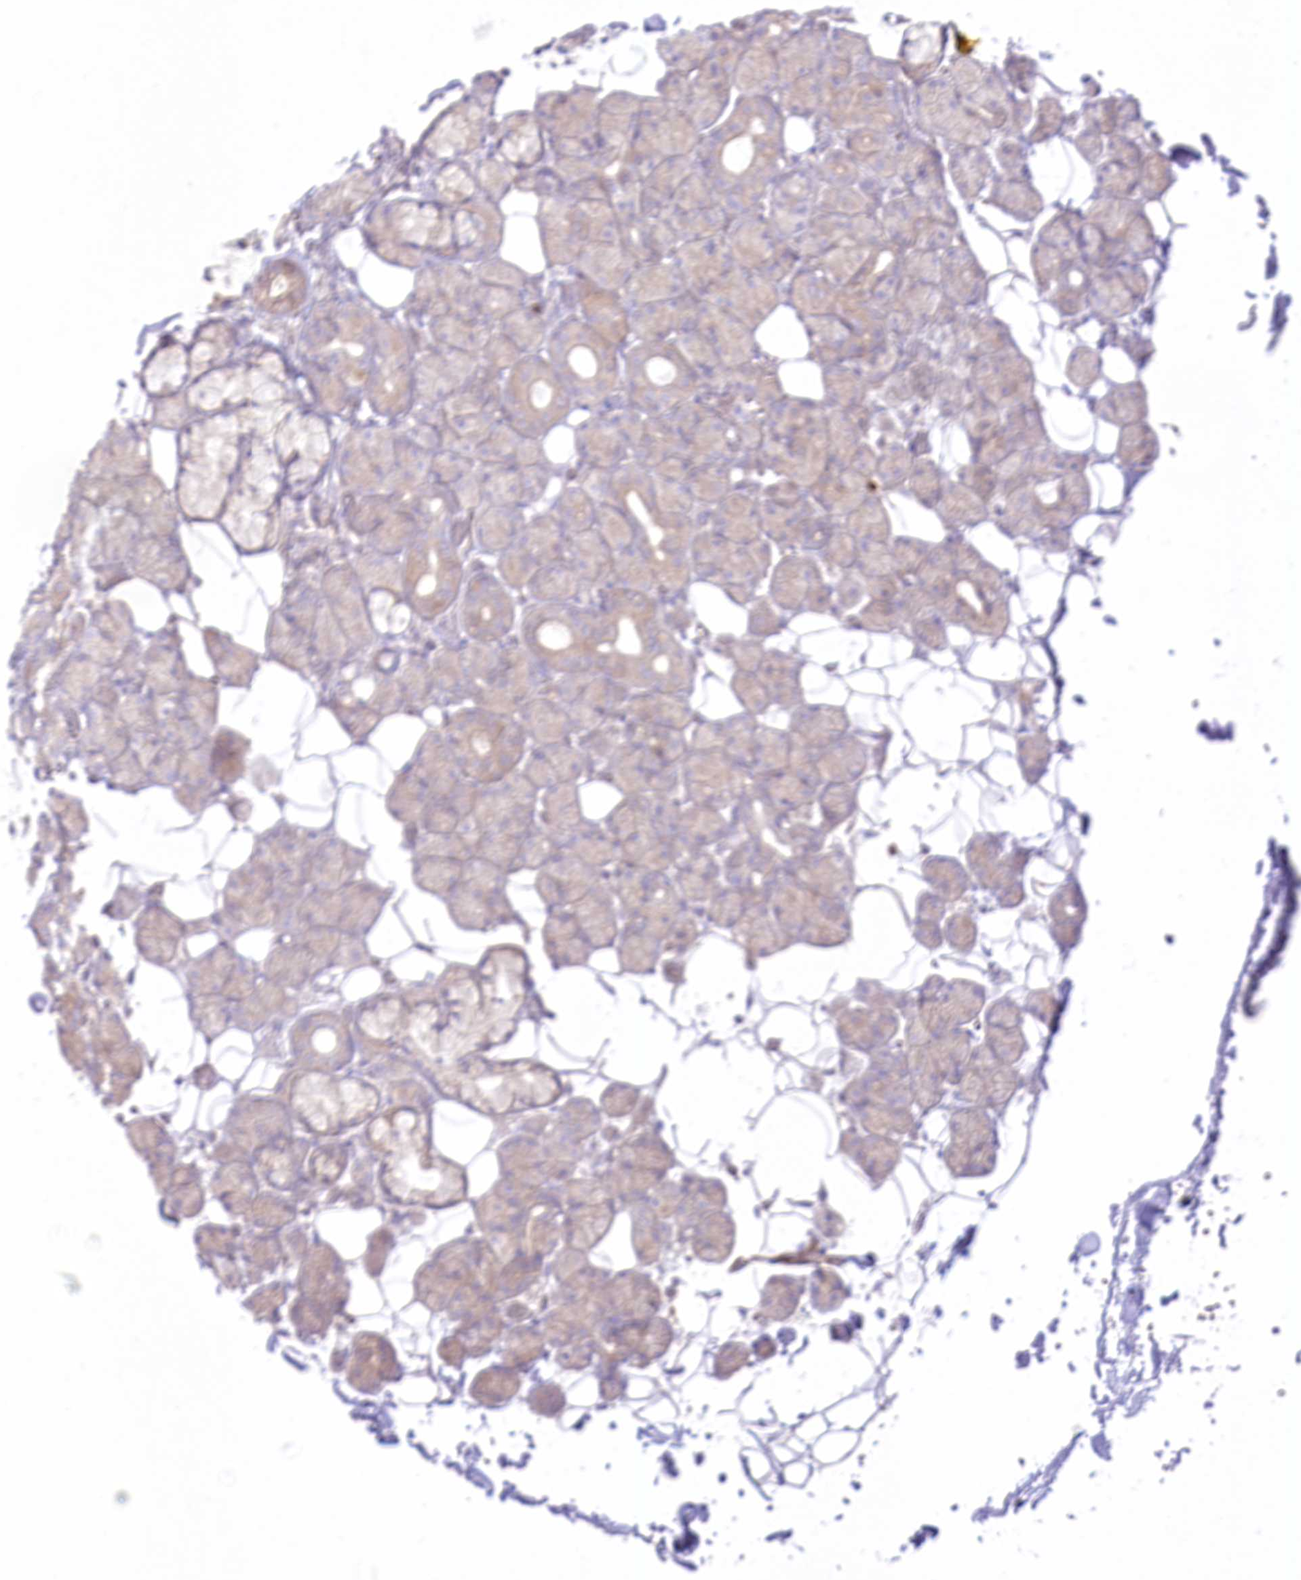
{"staining": {"intensity": "weak", "quantity": "<25%", "location": "cytoplasmic/membranous"}, "tissue": "salivary gland", "cell_type": "Glandular cells", "image_type": "normal", "snomed": [{"axis": "morphology", "description": "Normal tissue, NOS"}, {"axis": "topography", "description": "Salivary gland"}], "caption": "Immunohistochemistry (IHC) photomicrograph of normal salivary gland stained for a protein (brown), which shows no expression in glandular cells.", "gene": "ZNF843", "patient": {"sex": "male", "age": 63}}